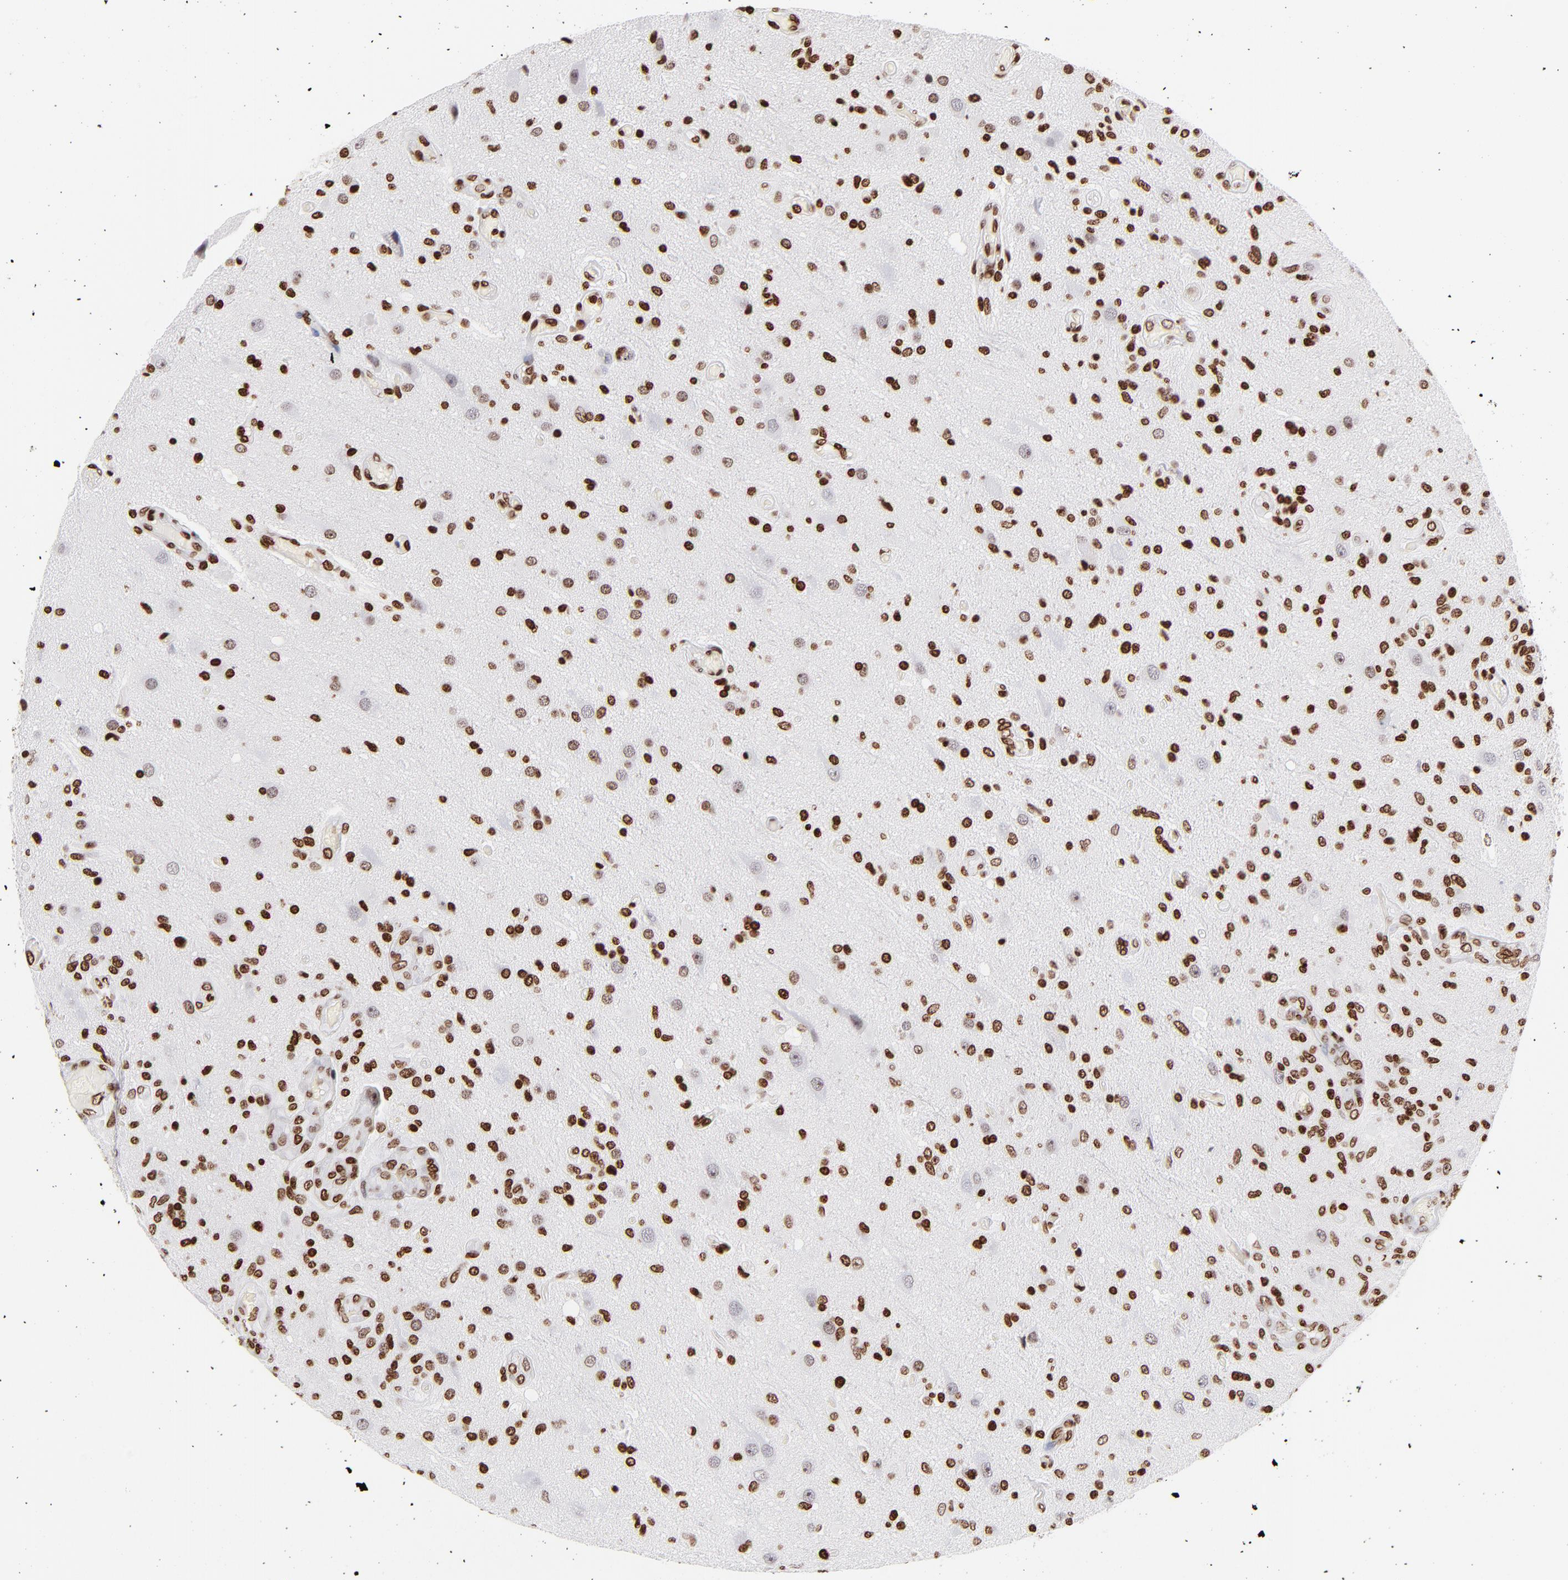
{"staining": {"intensity": "strong", "quantity": ">75%", "location": "nuclear"}, "tissue": "glioma", "cell_type": "Tumor cells", "image_type": "cancer", "snomed": [{"axis": "morphology", "description": "Normal tissue, NOS"}, {"axis": "morphology", "description": "Glioma, malignant, High grade"}, {"axis": "topography", "description": "Cerebral cortex"}], "caption": "DAB immunohistochemical staining of glioma demonstrates strong nuclear protein expression in about >75% of tumor cells. The protein of interest is stained brown, and the nuclei are stained in blue (DAB (3,3'-diaminobenzidine) IHC with brightfield microscopy, high magnification).", "gene": "RTL4", "patient": {"sex": "male", "age": 77}}